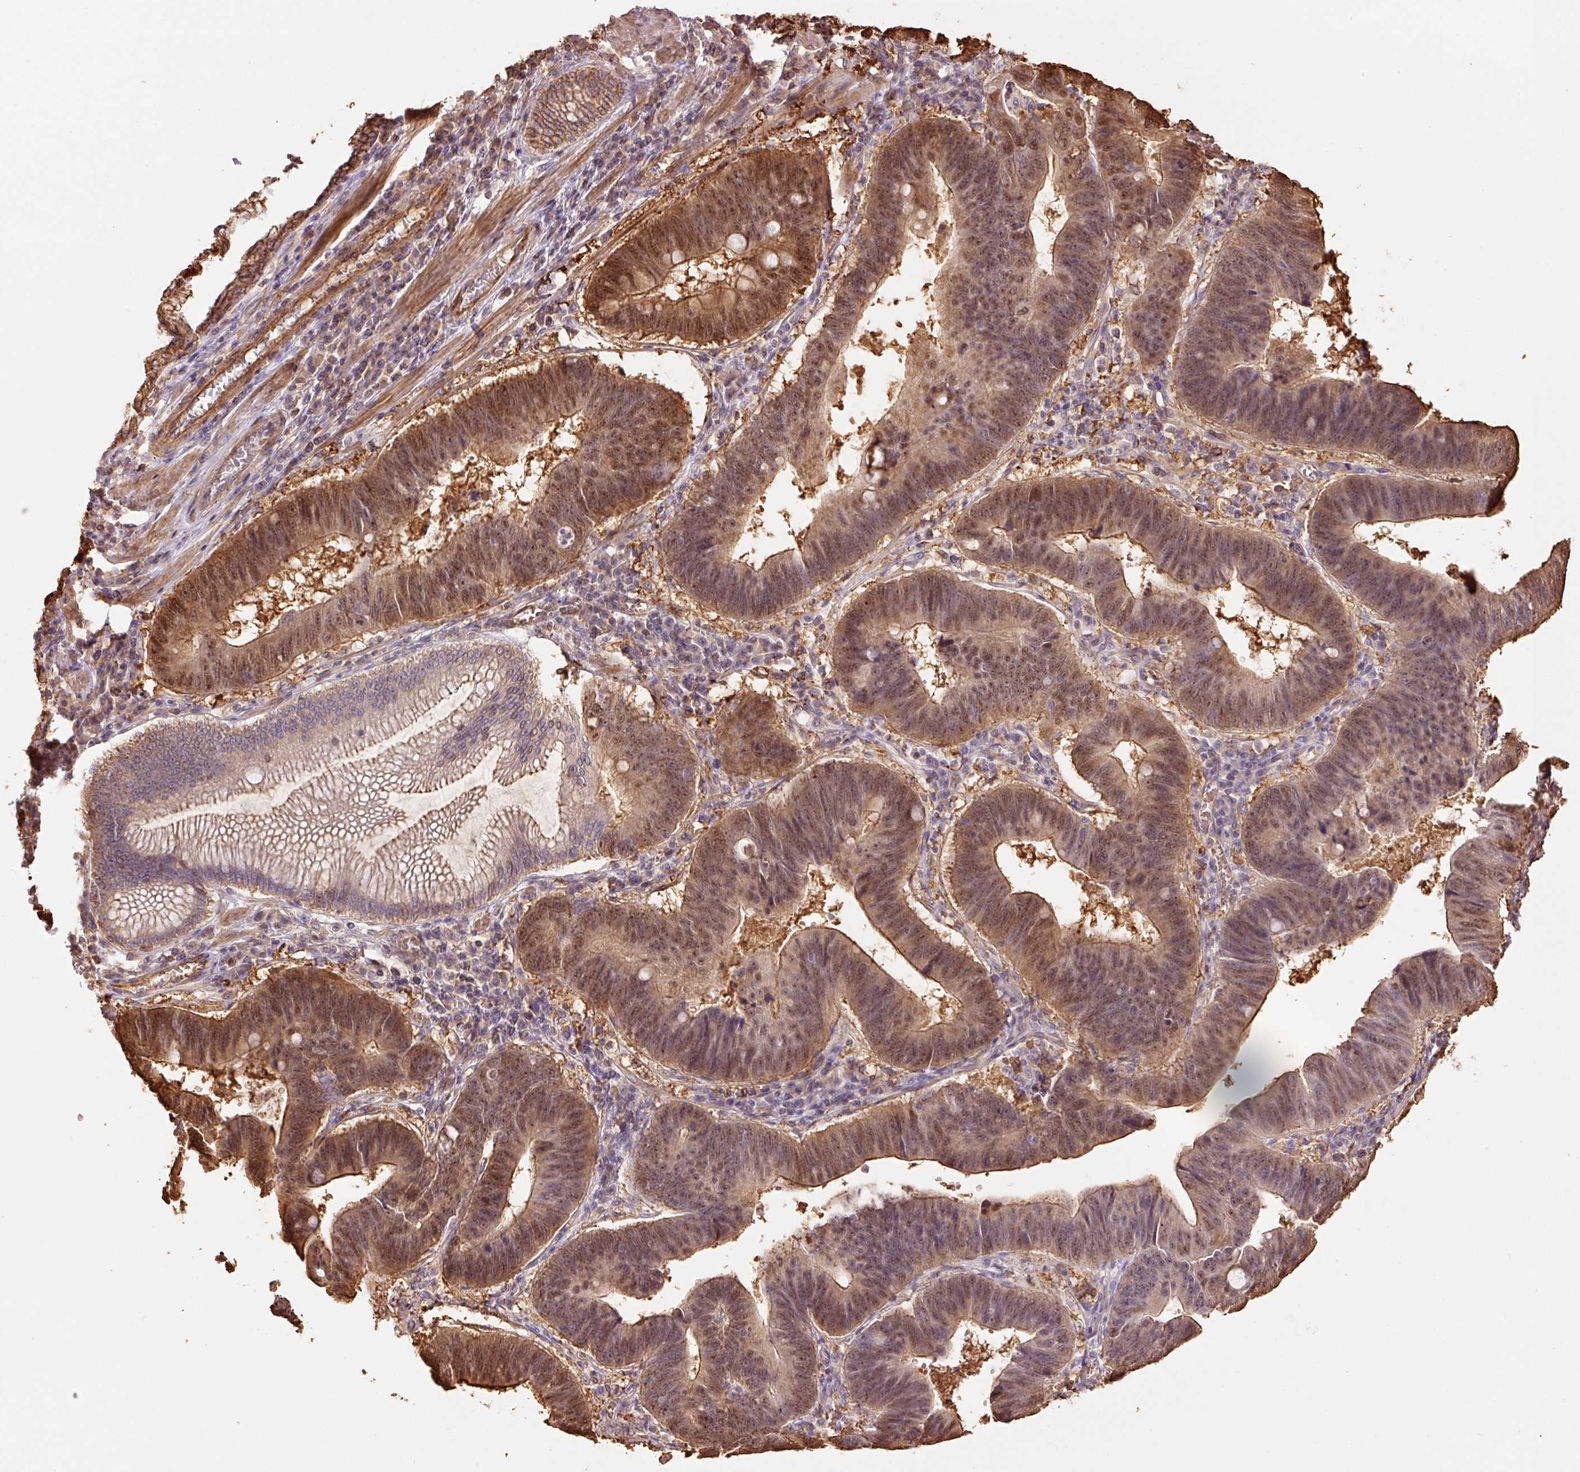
{"staining": {"intensity": "moderate", "quantity": ">75%", "location": "cytoplasmic/membranous,nuclear"}, "tissue": "stomach cancer", "cell_type": "Tumor cells", "image_type": "cancer", "snomed": [{"axis": "morphology", "description": "Adenocarcinoma, NOS"}, {"axis": "topography", "description": "Stomach"}], "caption": "There is medium levels of moderate cytoplasmic/membranous and nuclear staining in tumor cells of adenocarcinoma (stomach), as demonstrated by immunohistochemical staining (brown color).", "gene": "PPP1R1B", "patient": {"sex": "male", "age": 59}}